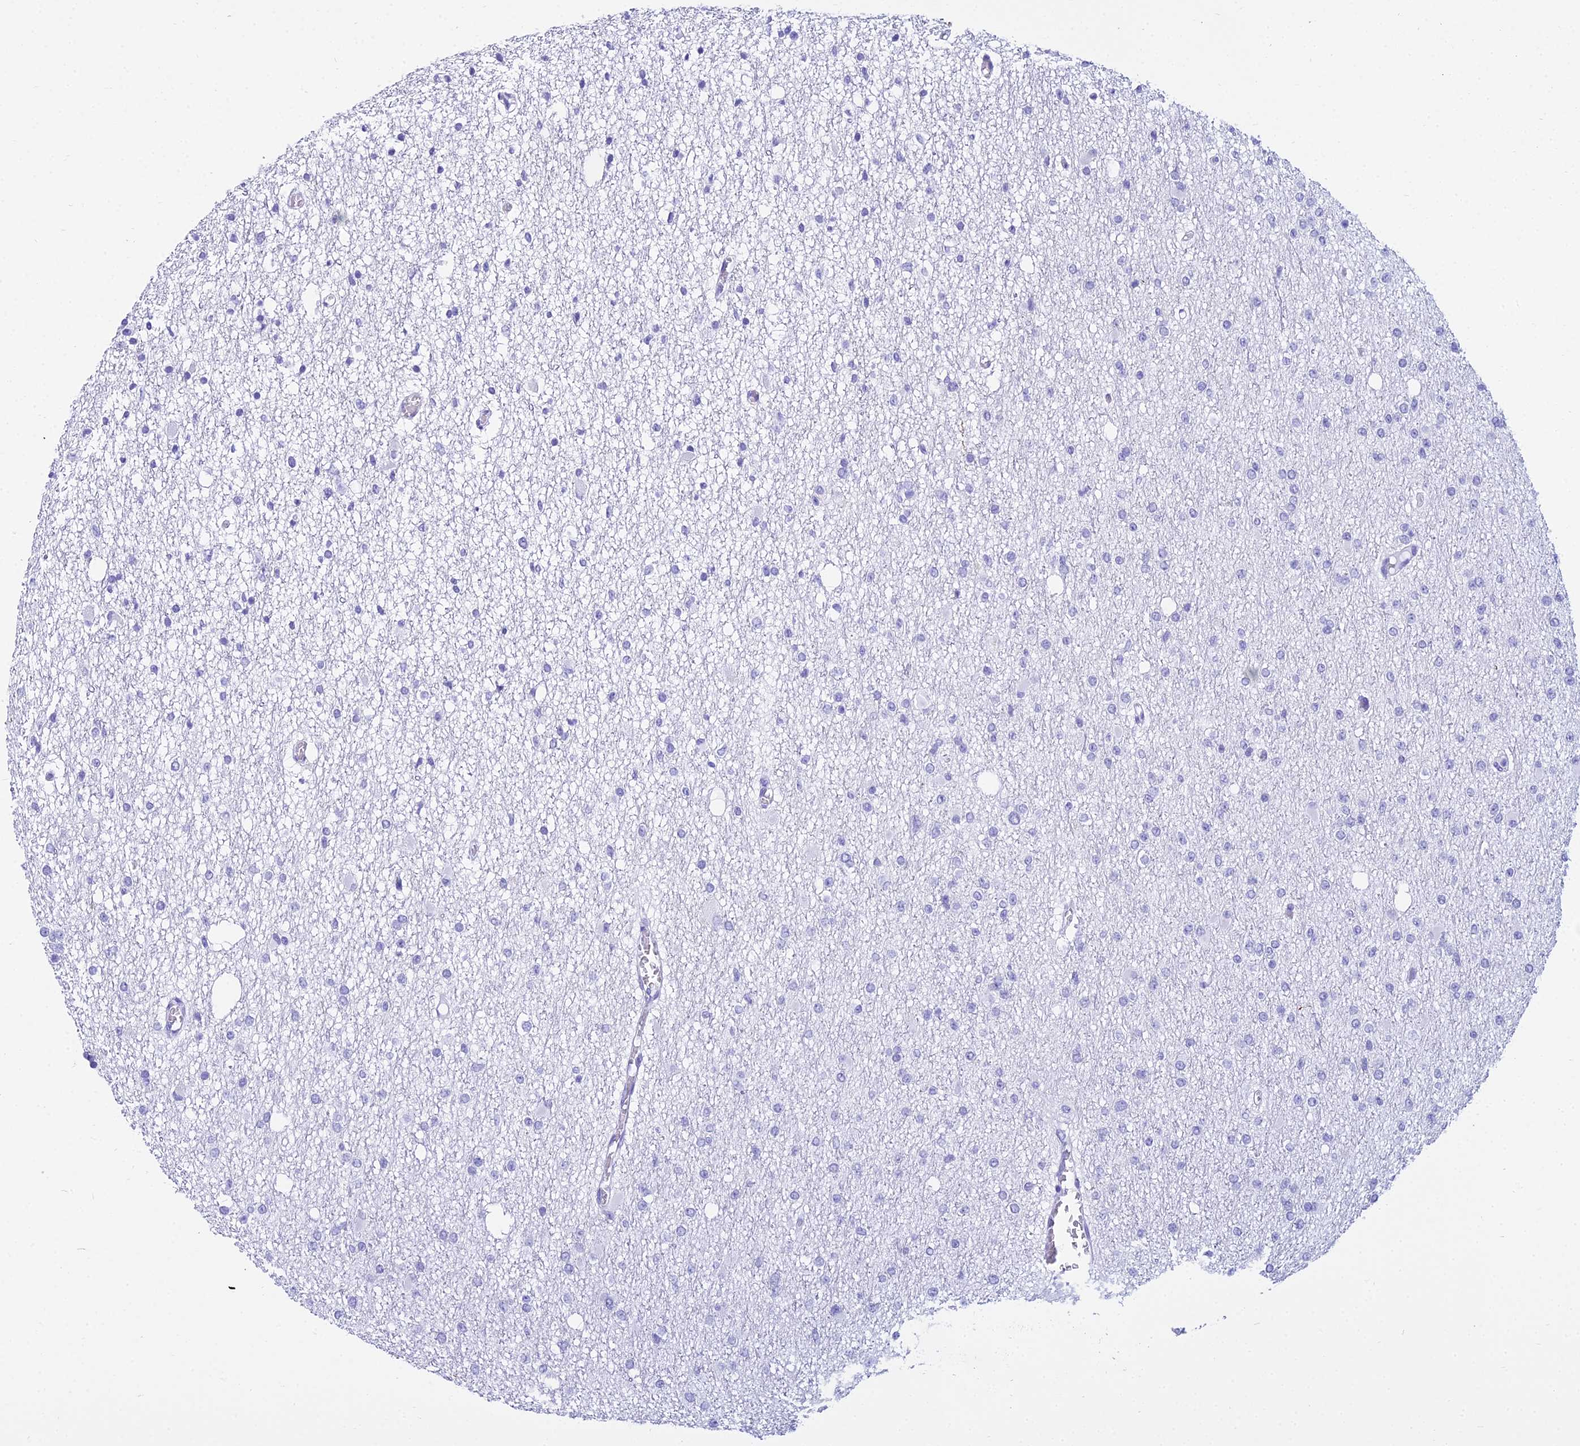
{"staining": {"intensity": "negative", "quantity": "none", "location": "none"}, "tissue": "glioma", "cell_type": "Tumor cells", "image_type": "cancer", "snomed": [{"axis": "morphology", "description": "Glioma, malignant, Low grade"}, {"axis": "topography", "description": "Brain"}], "caption": "This is an IHC micrograph of glioma. There is no expression in tumor cells.", "gene": "ZNF442", "patient": {"sex": "female", "age": 22}}